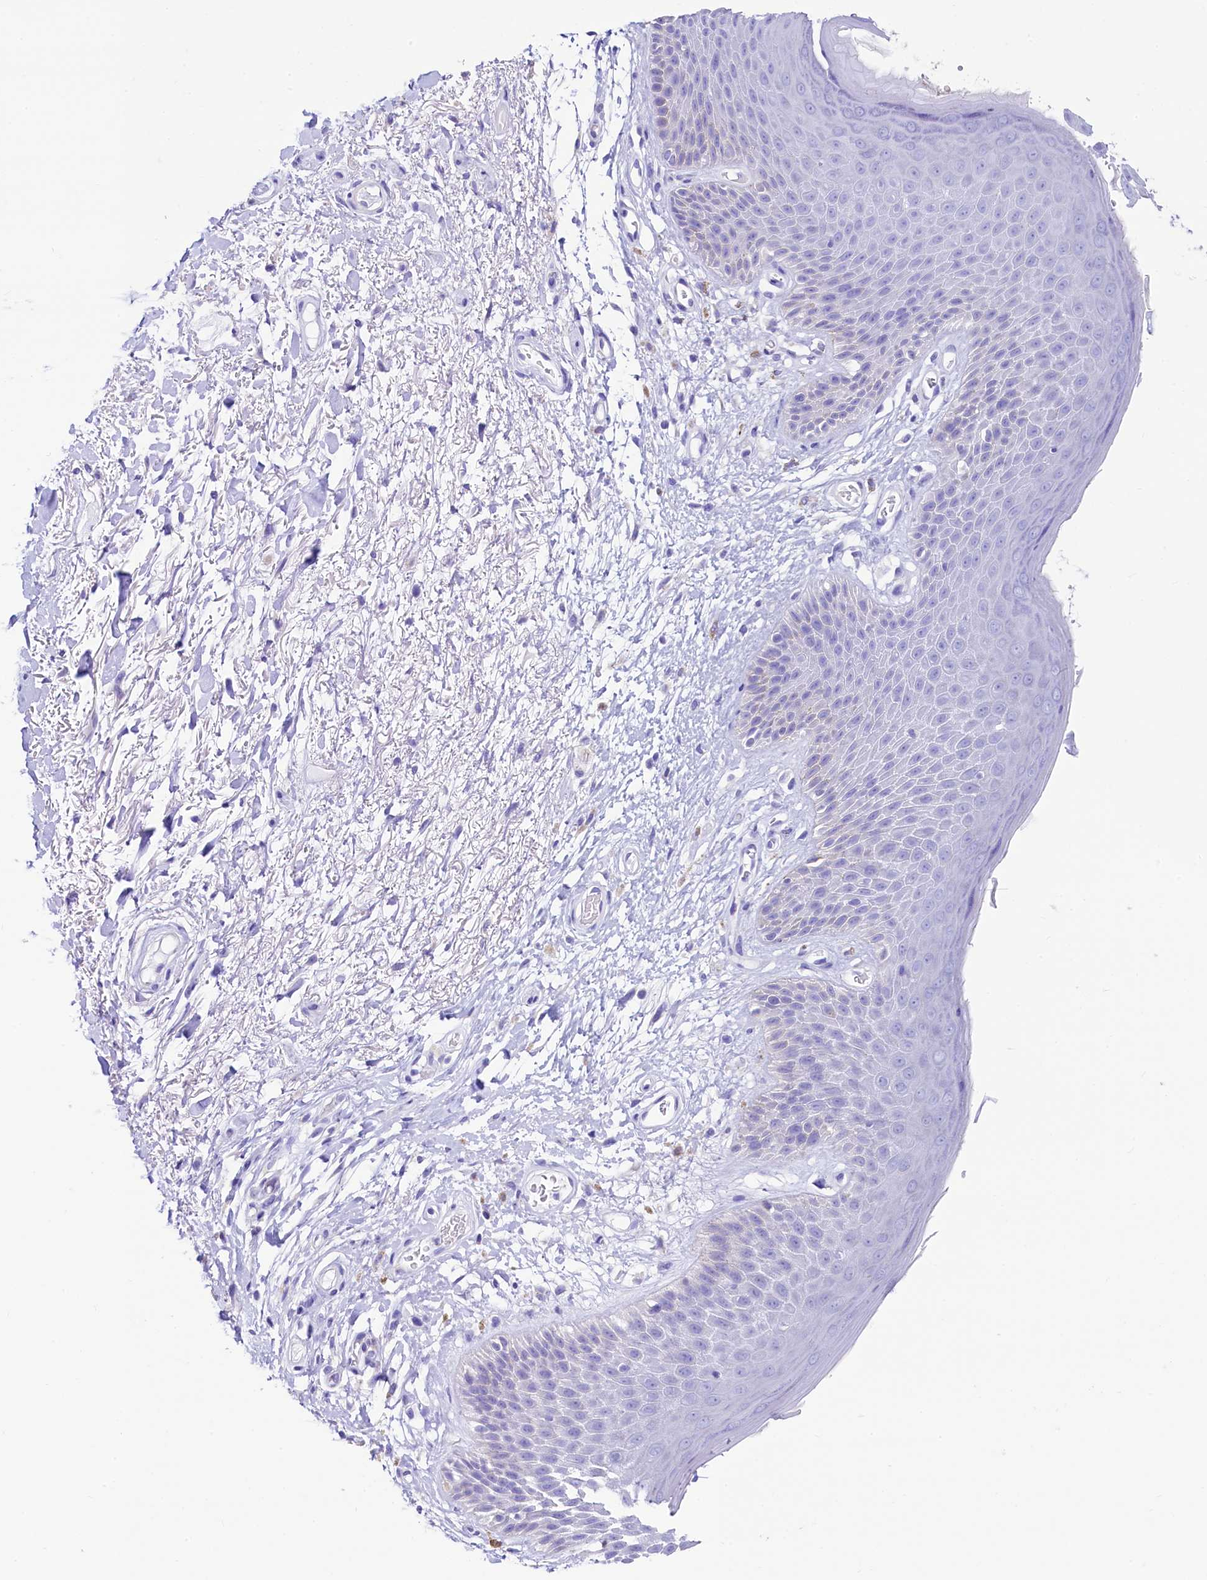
{"staining": {"intensity": "moderate", "quantity": "<25%", "location": "cytoplasmic/membranous"}, "tissue": "skin", "cell_type": "Epidermal cells", "image_type": "normal", "snomed": [{"axis": "morphology", "description": "Normal tissue, NOS"}, {"axis": "topography", "description": "Anal"}], "caption": "Immunohistochemistry (IHC) histopathology image of unremarkable skin: skin stained using immunohistochemistry (IHC) demonstrates low levels of moderate protein expression localized specifically in the cytoplasmic/membranous of epidermal cells, appearing as a cytoplasmic/membranous brown color.", "gene": "RBP3", "patient": {"sex": "male", "age": 74}}